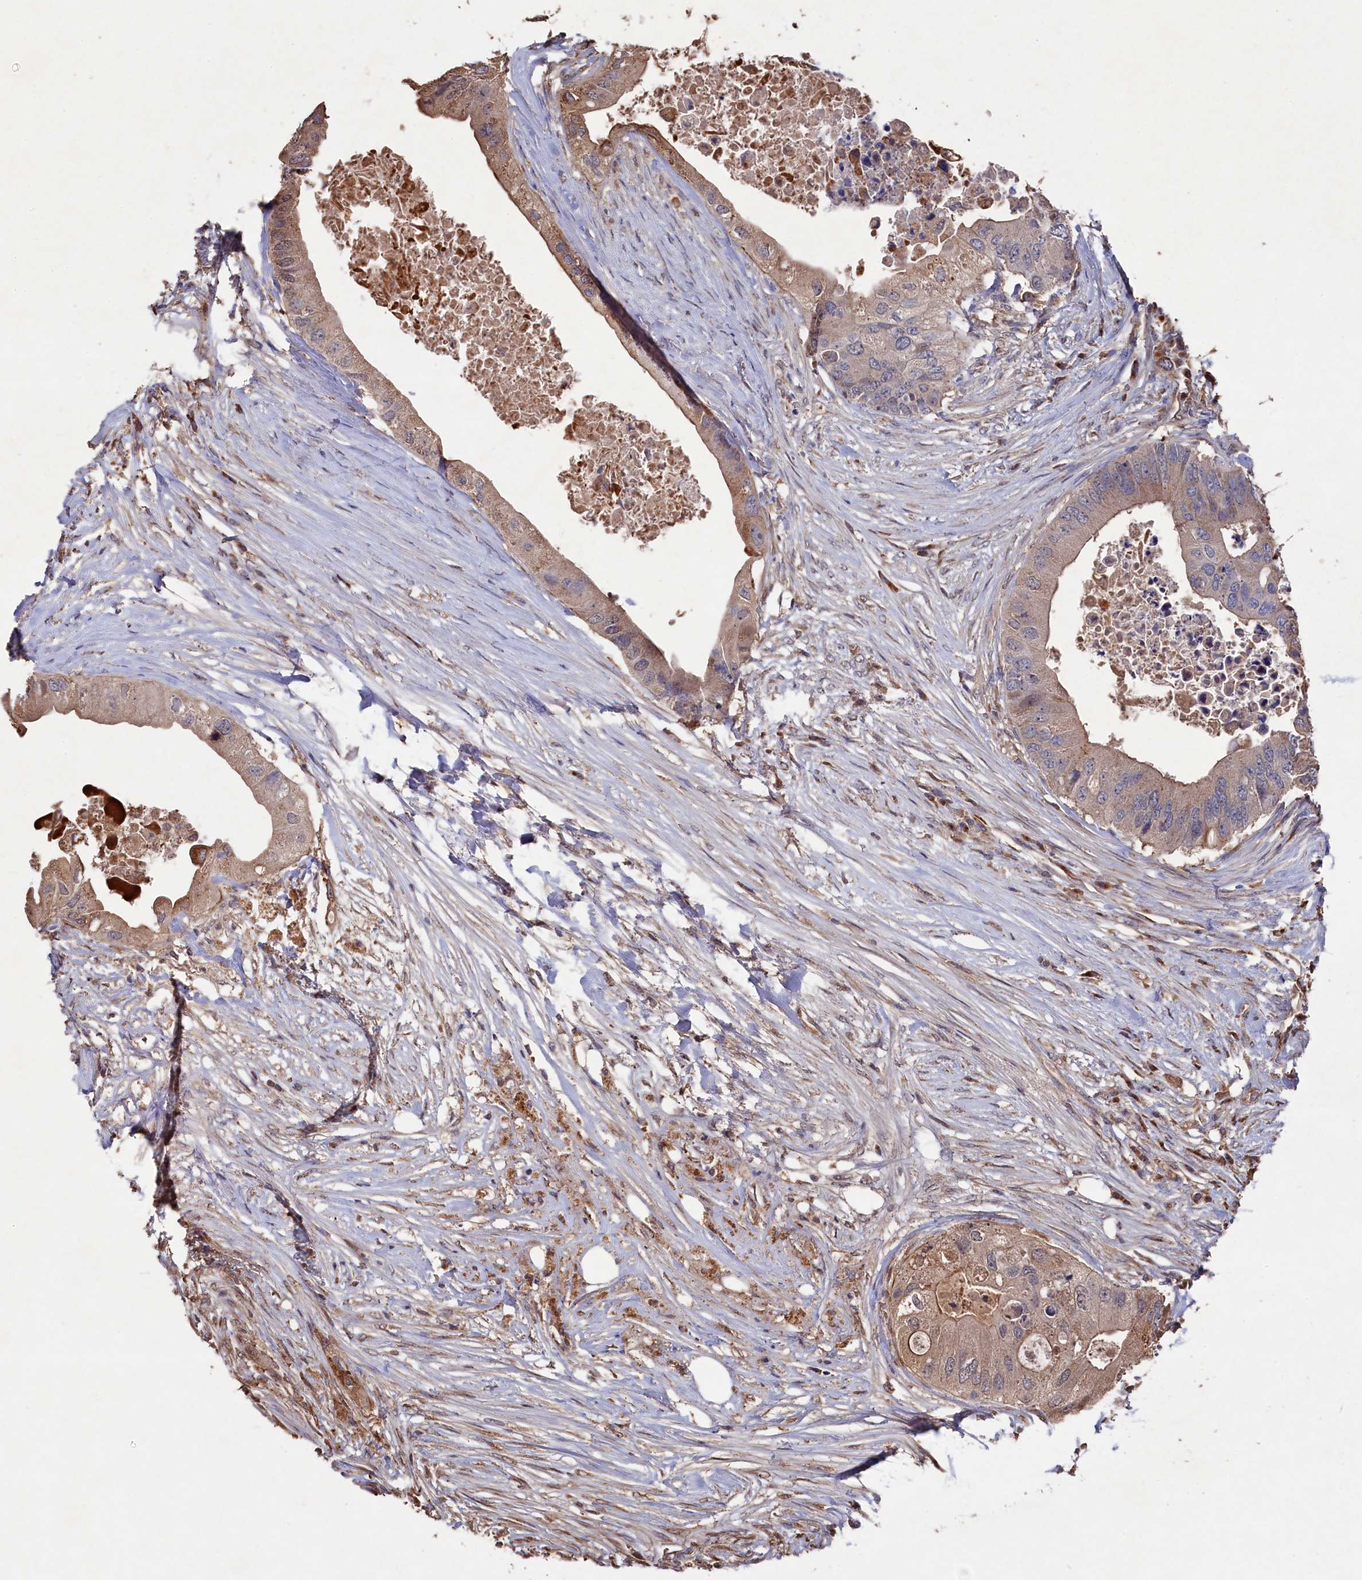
{"staining": {"intensity": "weak", "quantity": "25%-75%", "location": "cytoplasmic/membranous"}, "tissue": "colorectal cancer", "cell_type": "Tumor cells", "image_type": "cancer", "snomed": [{"axis": "morphology", "description": "Adenocarcinoma, NOS"}, {"axis": "topography", "description": "Colon"}], "caption": "Immunohistochemistry of adenocarcinoma (colorectal) reveals low levels of weak cytoplasmic/membranous staining in about 25%-75% of tumor cells.", "gene": "NAA60", "patient": {"sex": "male", "age": 71}}